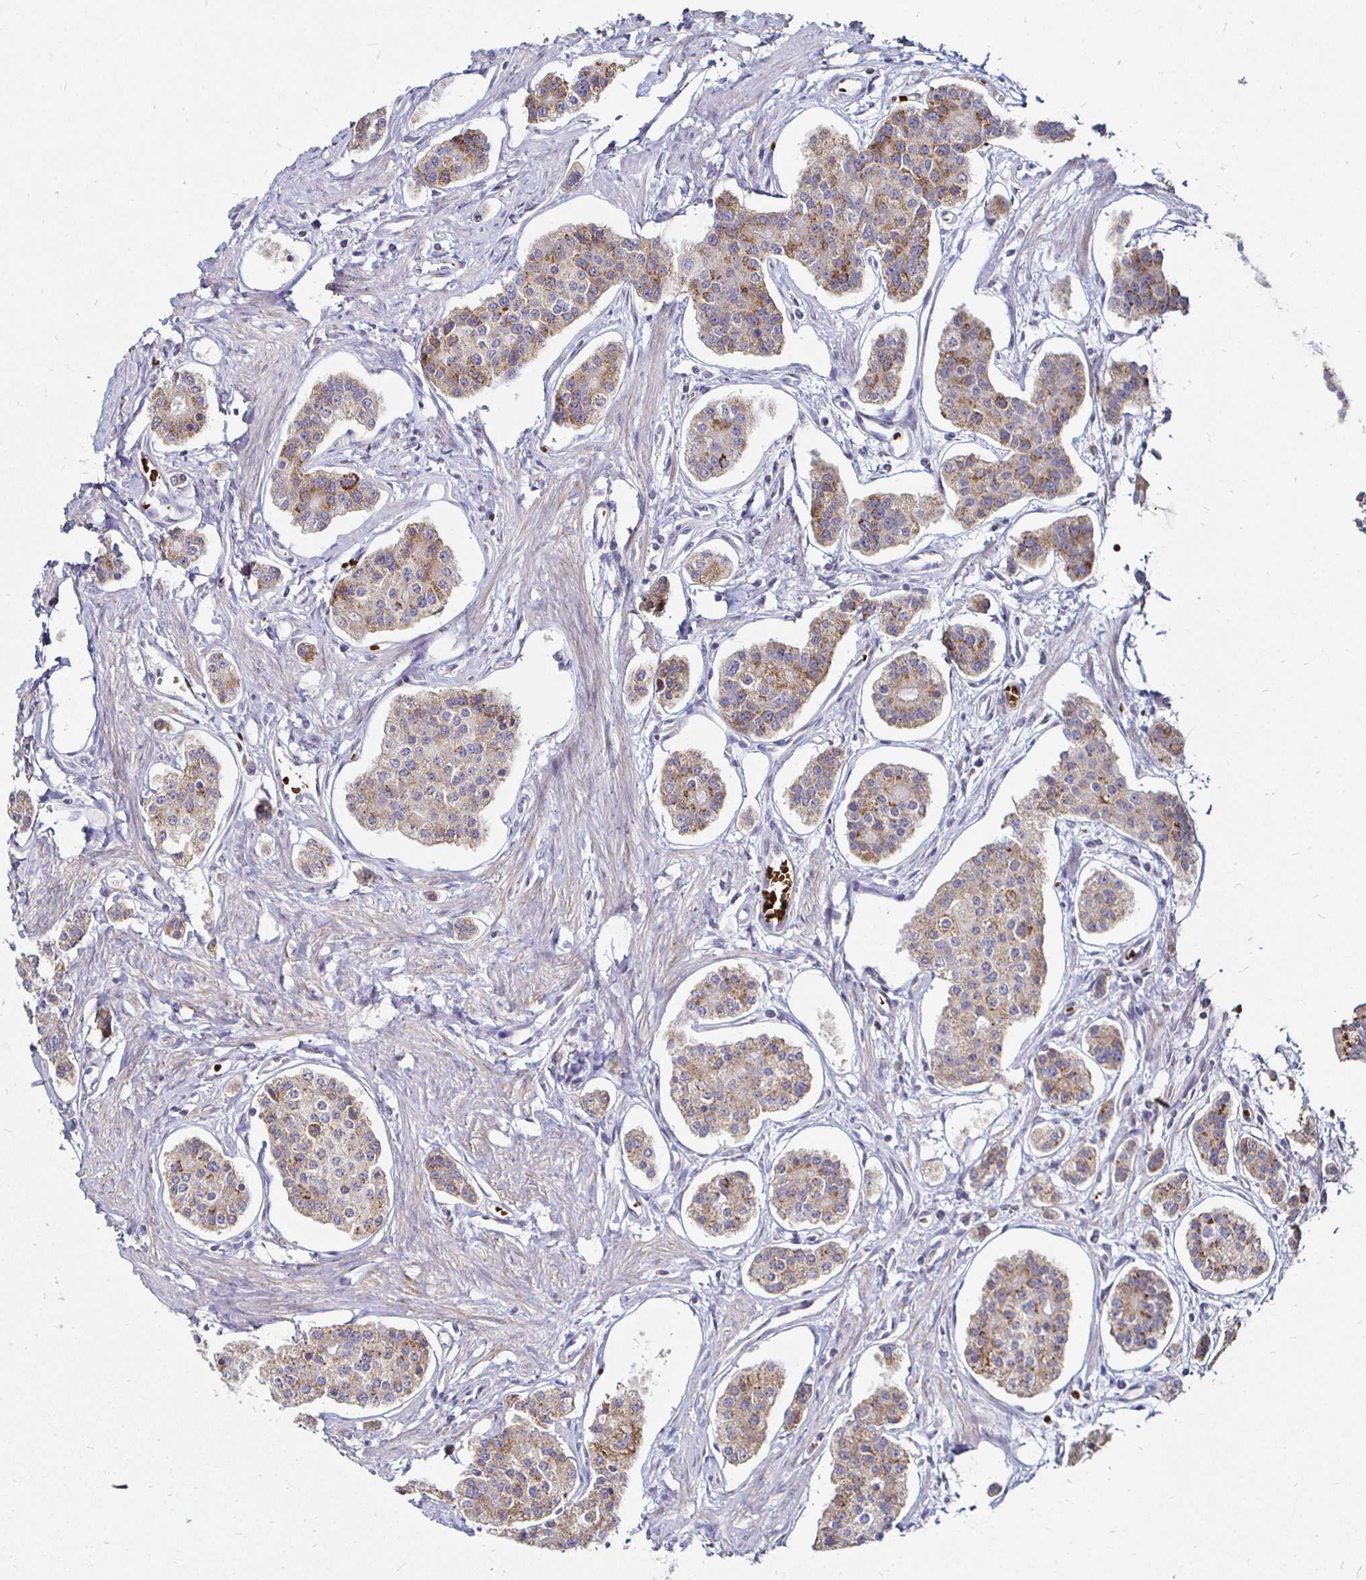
{"staining": {"intensity": "weak", "quantity": ">75%", "location": "cytoplasmic/membranous"}, "tissue": "carcinoid", "cell_type": "Tumor cells", "image_type": "cancer", "snomed": [{"axis": "morphology", "description": "Carcinoid, malignant, NOS"}, {"axis": "topography", "description": "Small intestine"}], "caption": "DAB (3,3'-diaminobenzidine) immunohistochemical staining of human carcinoid exhibits weak cytoplasmic/membranous protein staining in approximately >75% of tumor cells.", "gene": "ATG3", "patient": {"sex": "female", "age": 65}}